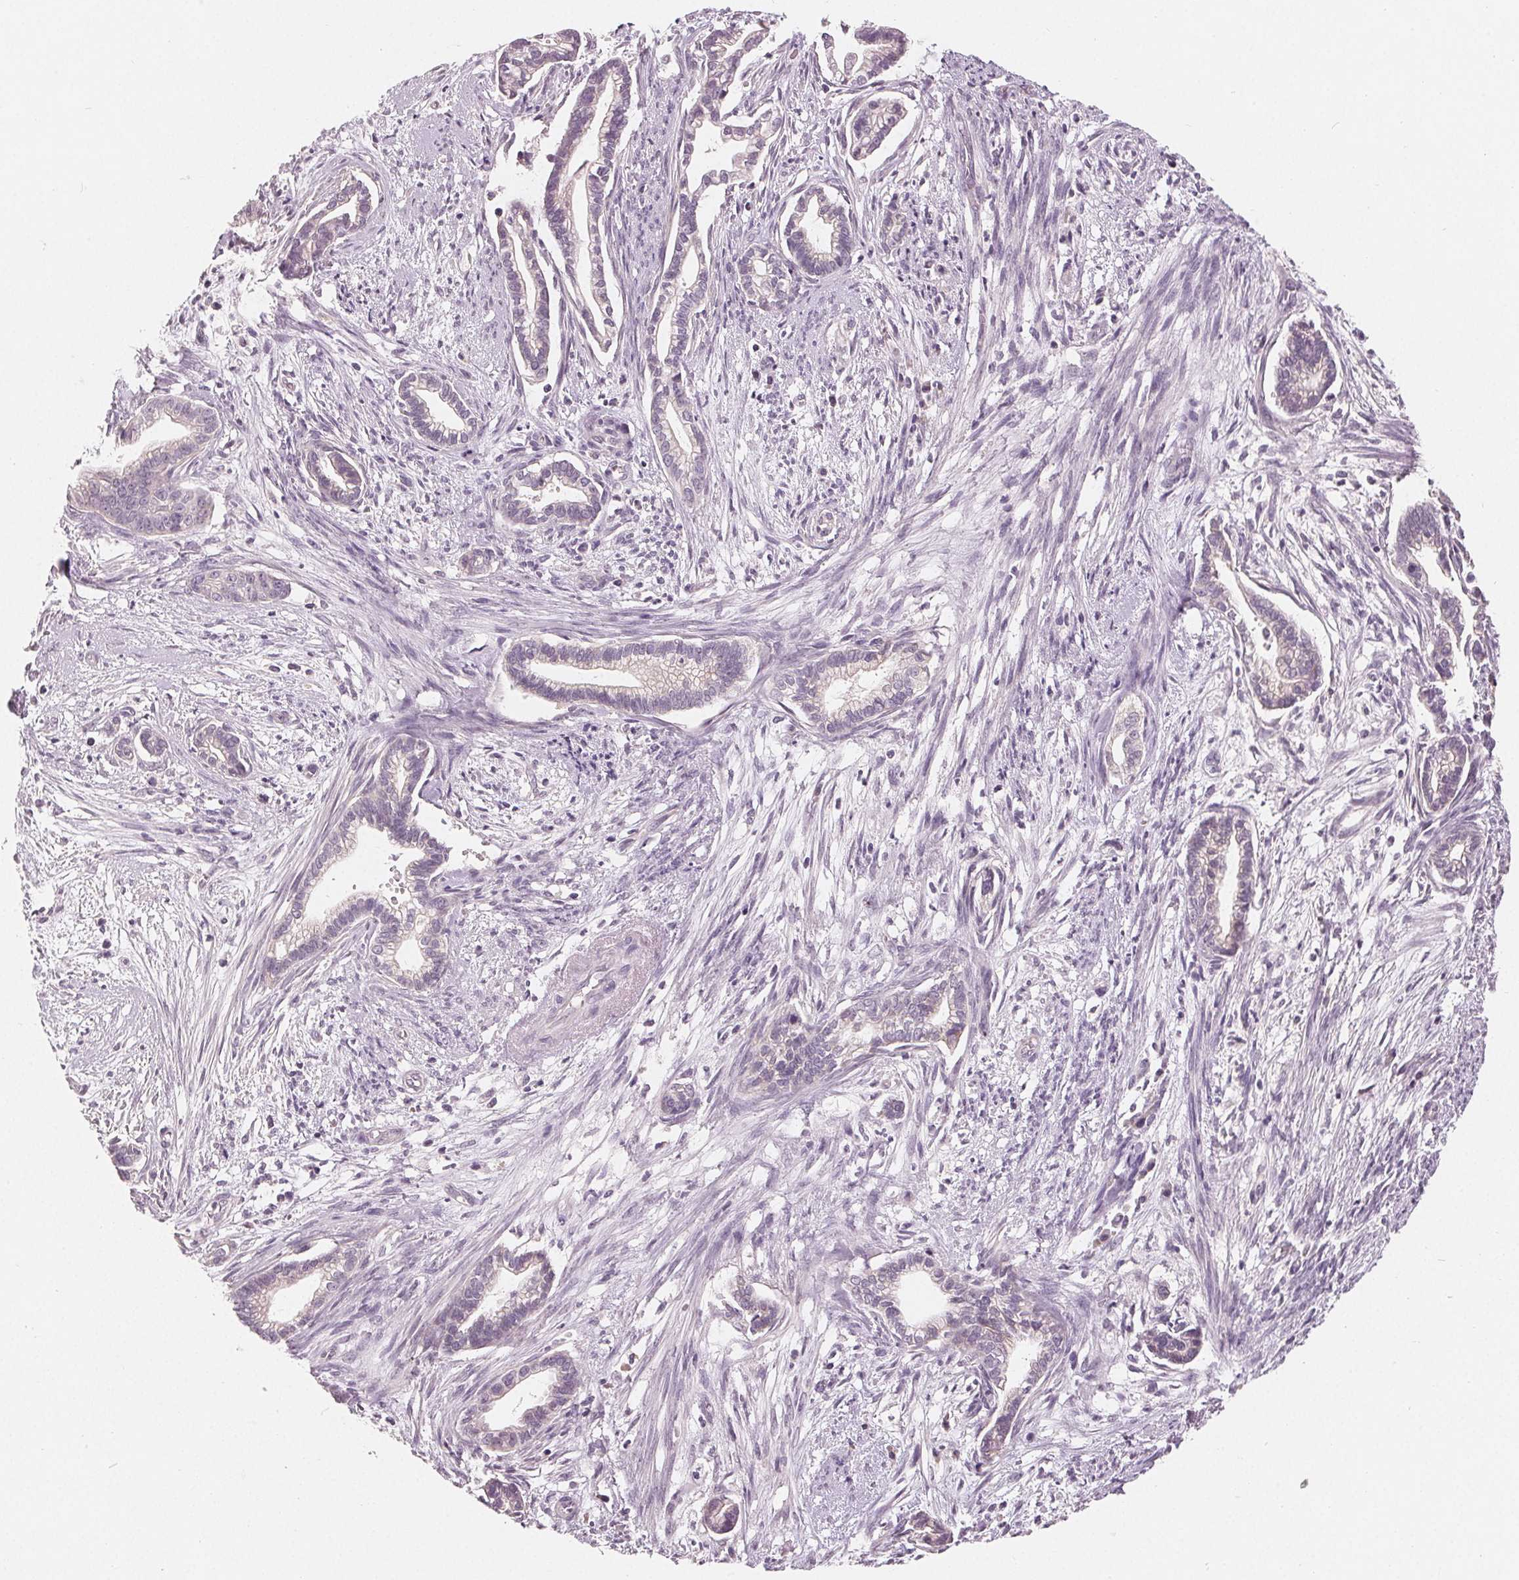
{"staining": {"intensity": "negative", "quantity": "none", "location": "none"}, "tissue": "cervical cancer", "cell_type": "Tumor cells", "image_type": "cancer", "snomed": [{"axis": "morphology", "description": "Adenocarcinoma, NOS"}, {"axis": "topography", "description": "Cervix"}], "caption": "Protein analysis of cervical cancer reveals no significant expression in tumor cells.", "gene": "TRIM60", "patient": {"sex": "female", "age": 62}}